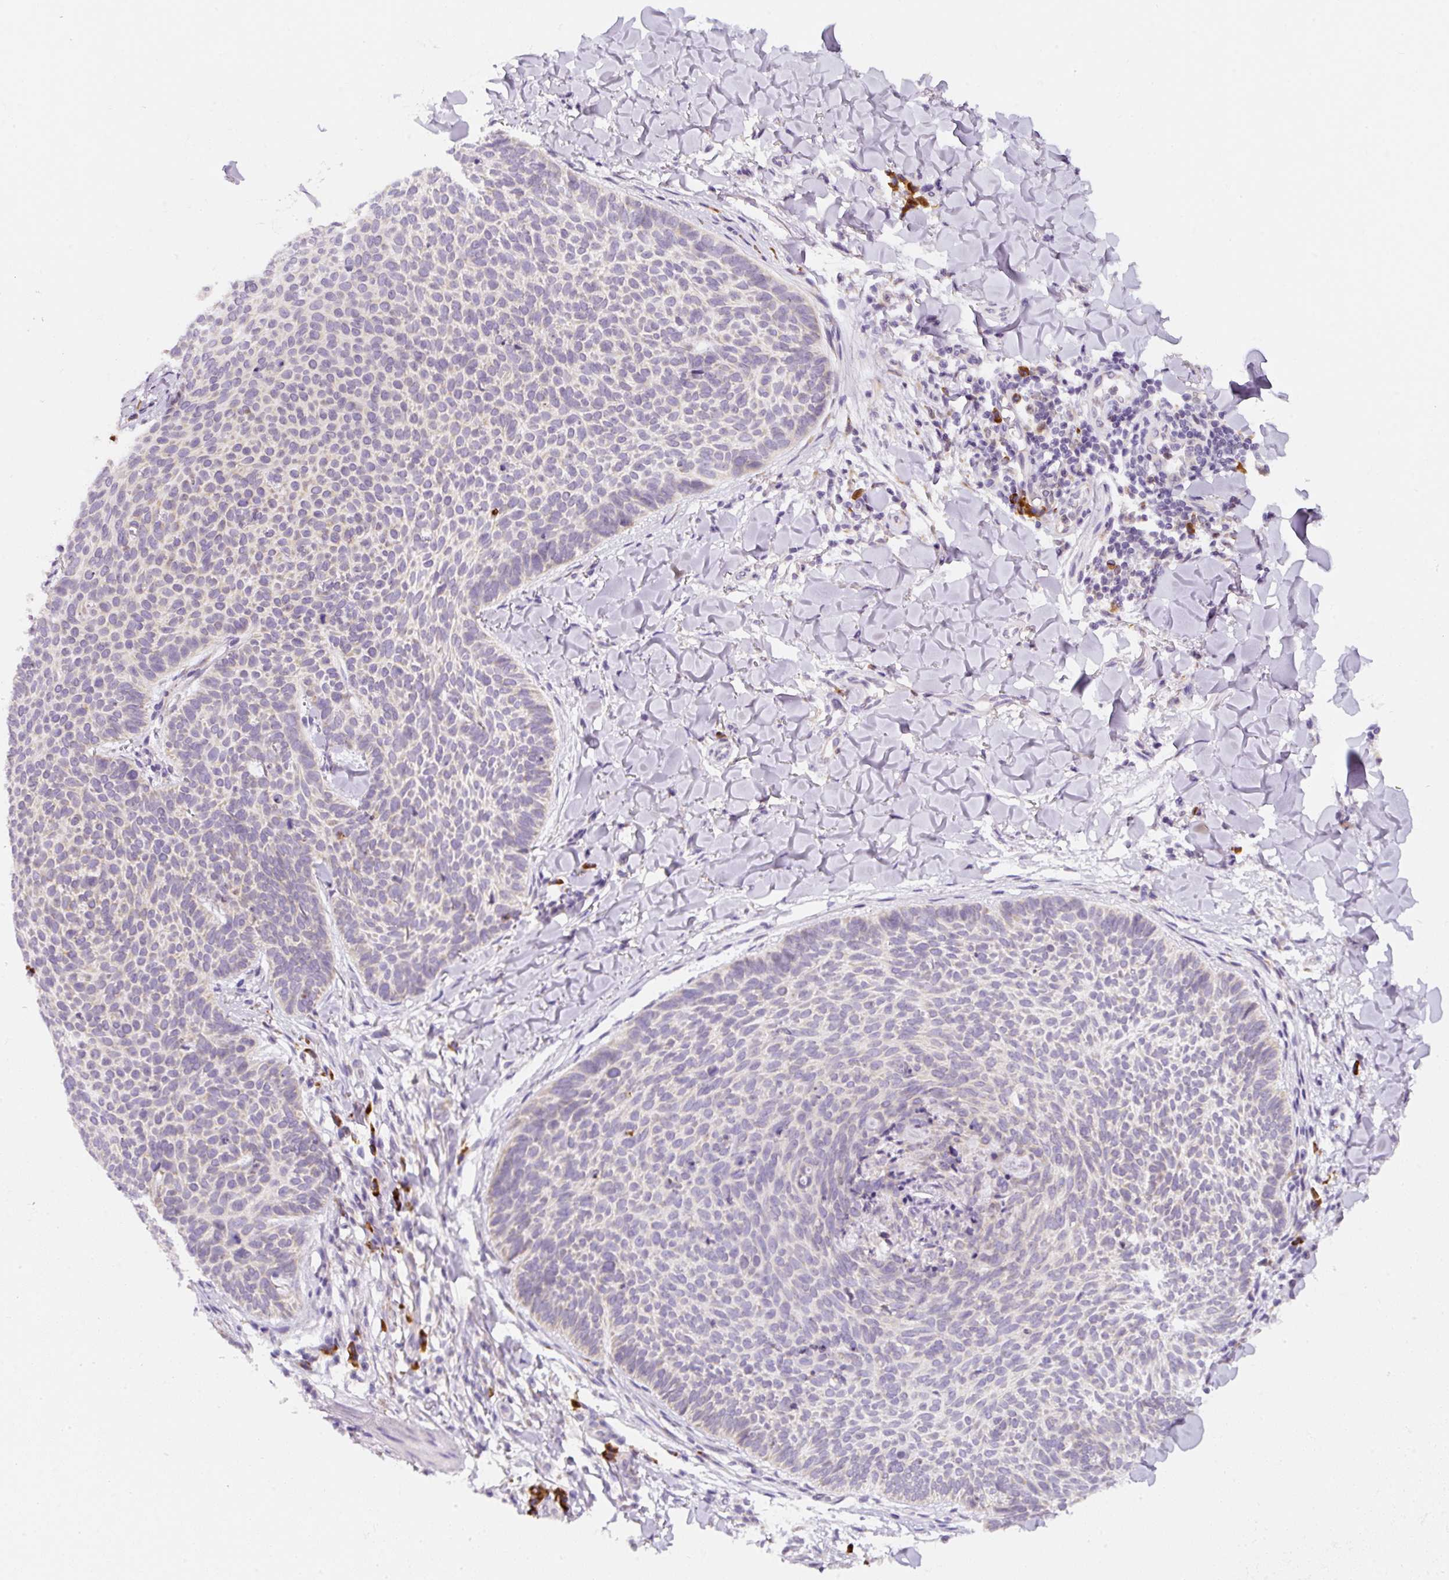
{"staining": {"intensity": "negative", "quantity": "none", "location": "none"}, "tissue": "skin cancer", "cell_type": "Tumor cells", "image_type": "cancer", "snomed": [{"axis": "morphology", "description": "Normal tissue, NOS"}, {"axis": "morphology", "description": "Basal cell carcinoma"}, {"axis": "topography", "description": "Skin"}], "caption": "The photomicrograph demonstrates no significant expression in tumor cells of basal cell carcinoma (skin).", "gene": "DDOST", "patient": {"sex": "male", "age": 50}}